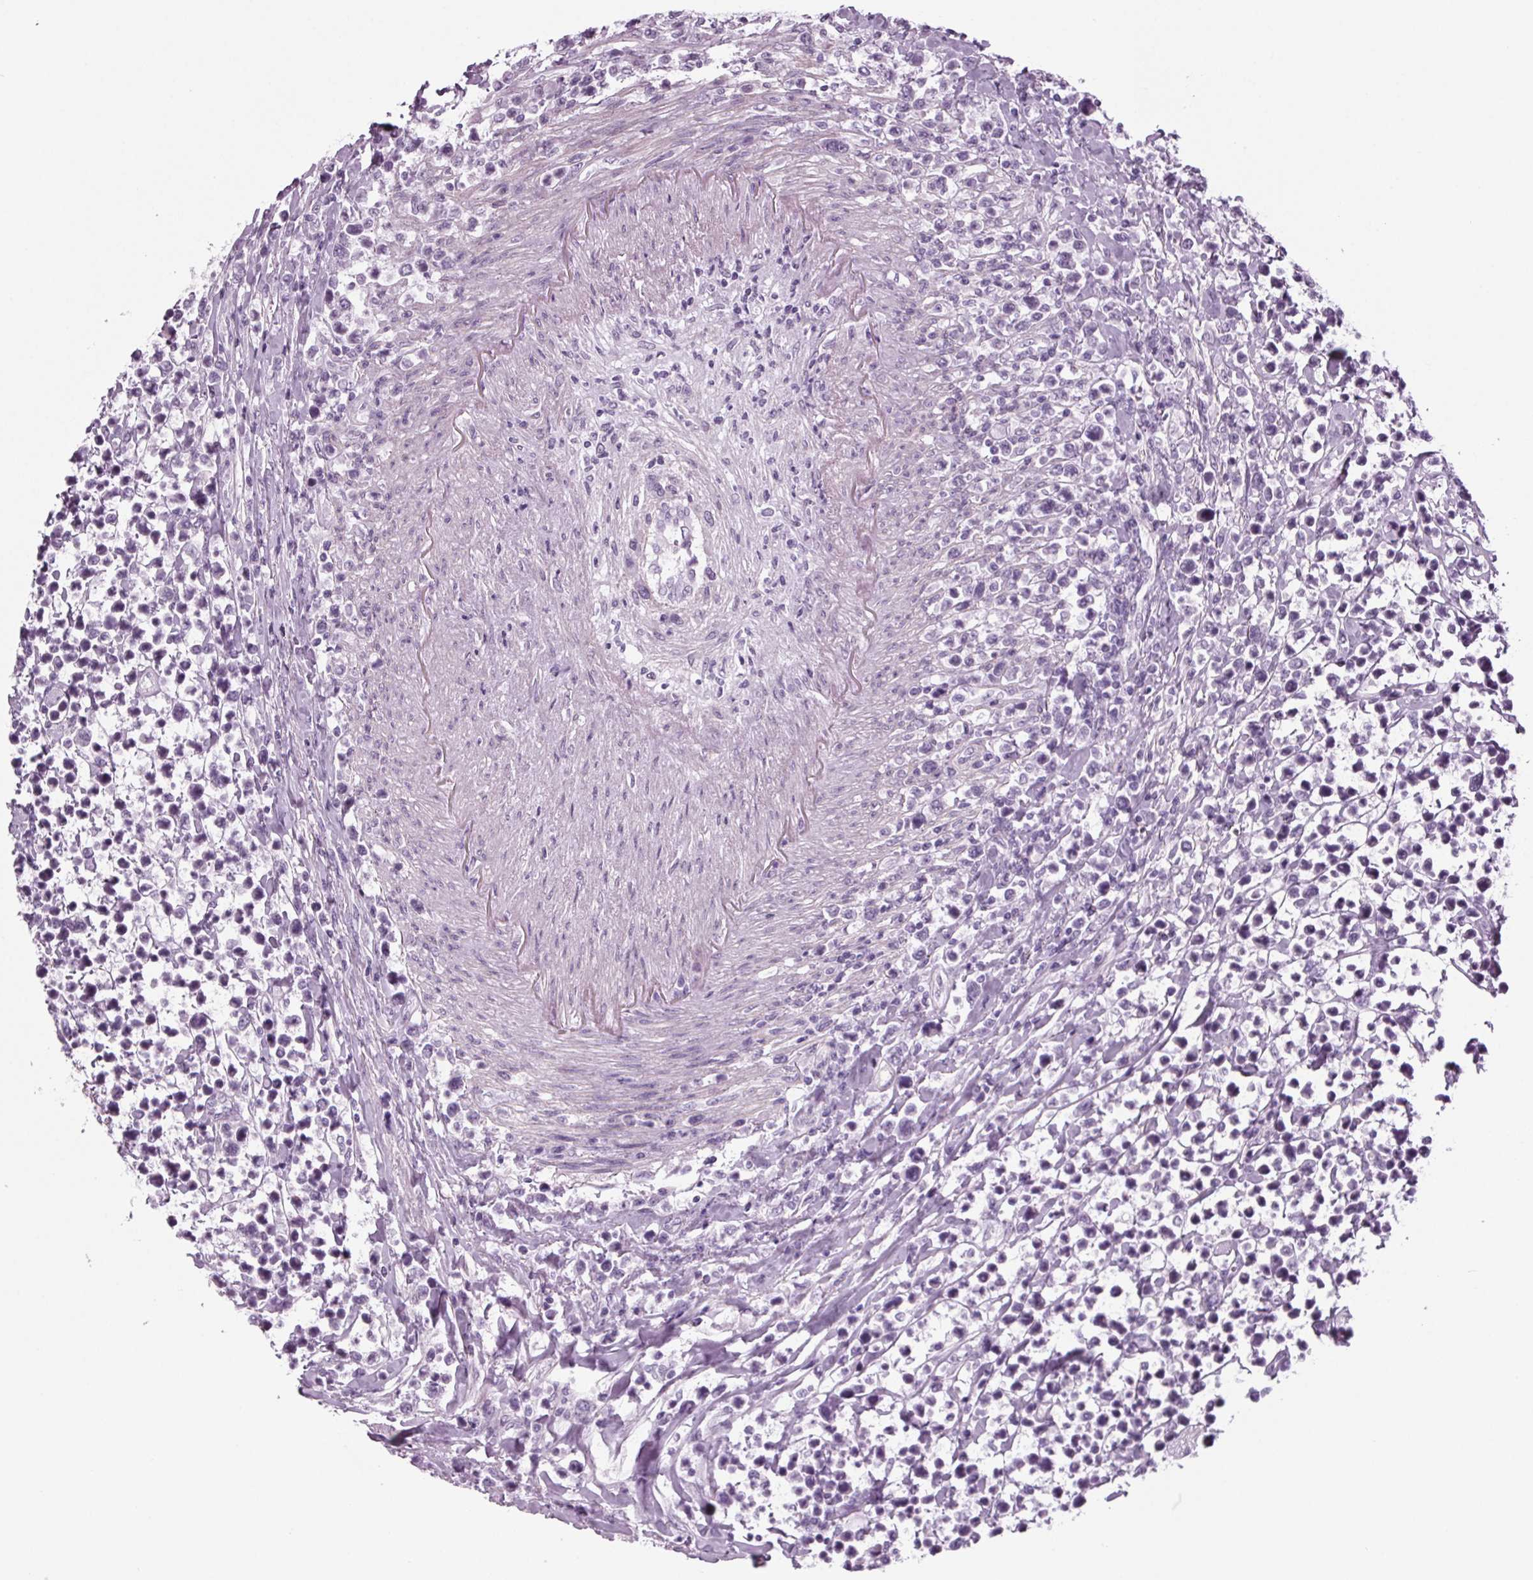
{"staining": {"intensity": "negative", "quantity": "none", "location": "none"}, "tissue": "lymphoma", "cell_type": "Tumor cells", "image_type": "cancer", "snomed": [{"axis": "morphology", "description": "Malignant lymphoma, non-Hodgkin's type, High grade"}, {"axis": "topography", "description": "Soft tissue"}], "caption": "Immunohistochemistry micrograph of human high-grade malignant lymphoma, non-Hodgkin's type stained for a protein (brown), which reveals no positivity in tumor cells.", "gene": "BHLHE22", "patient": {"sex": "female", "age": 56}}